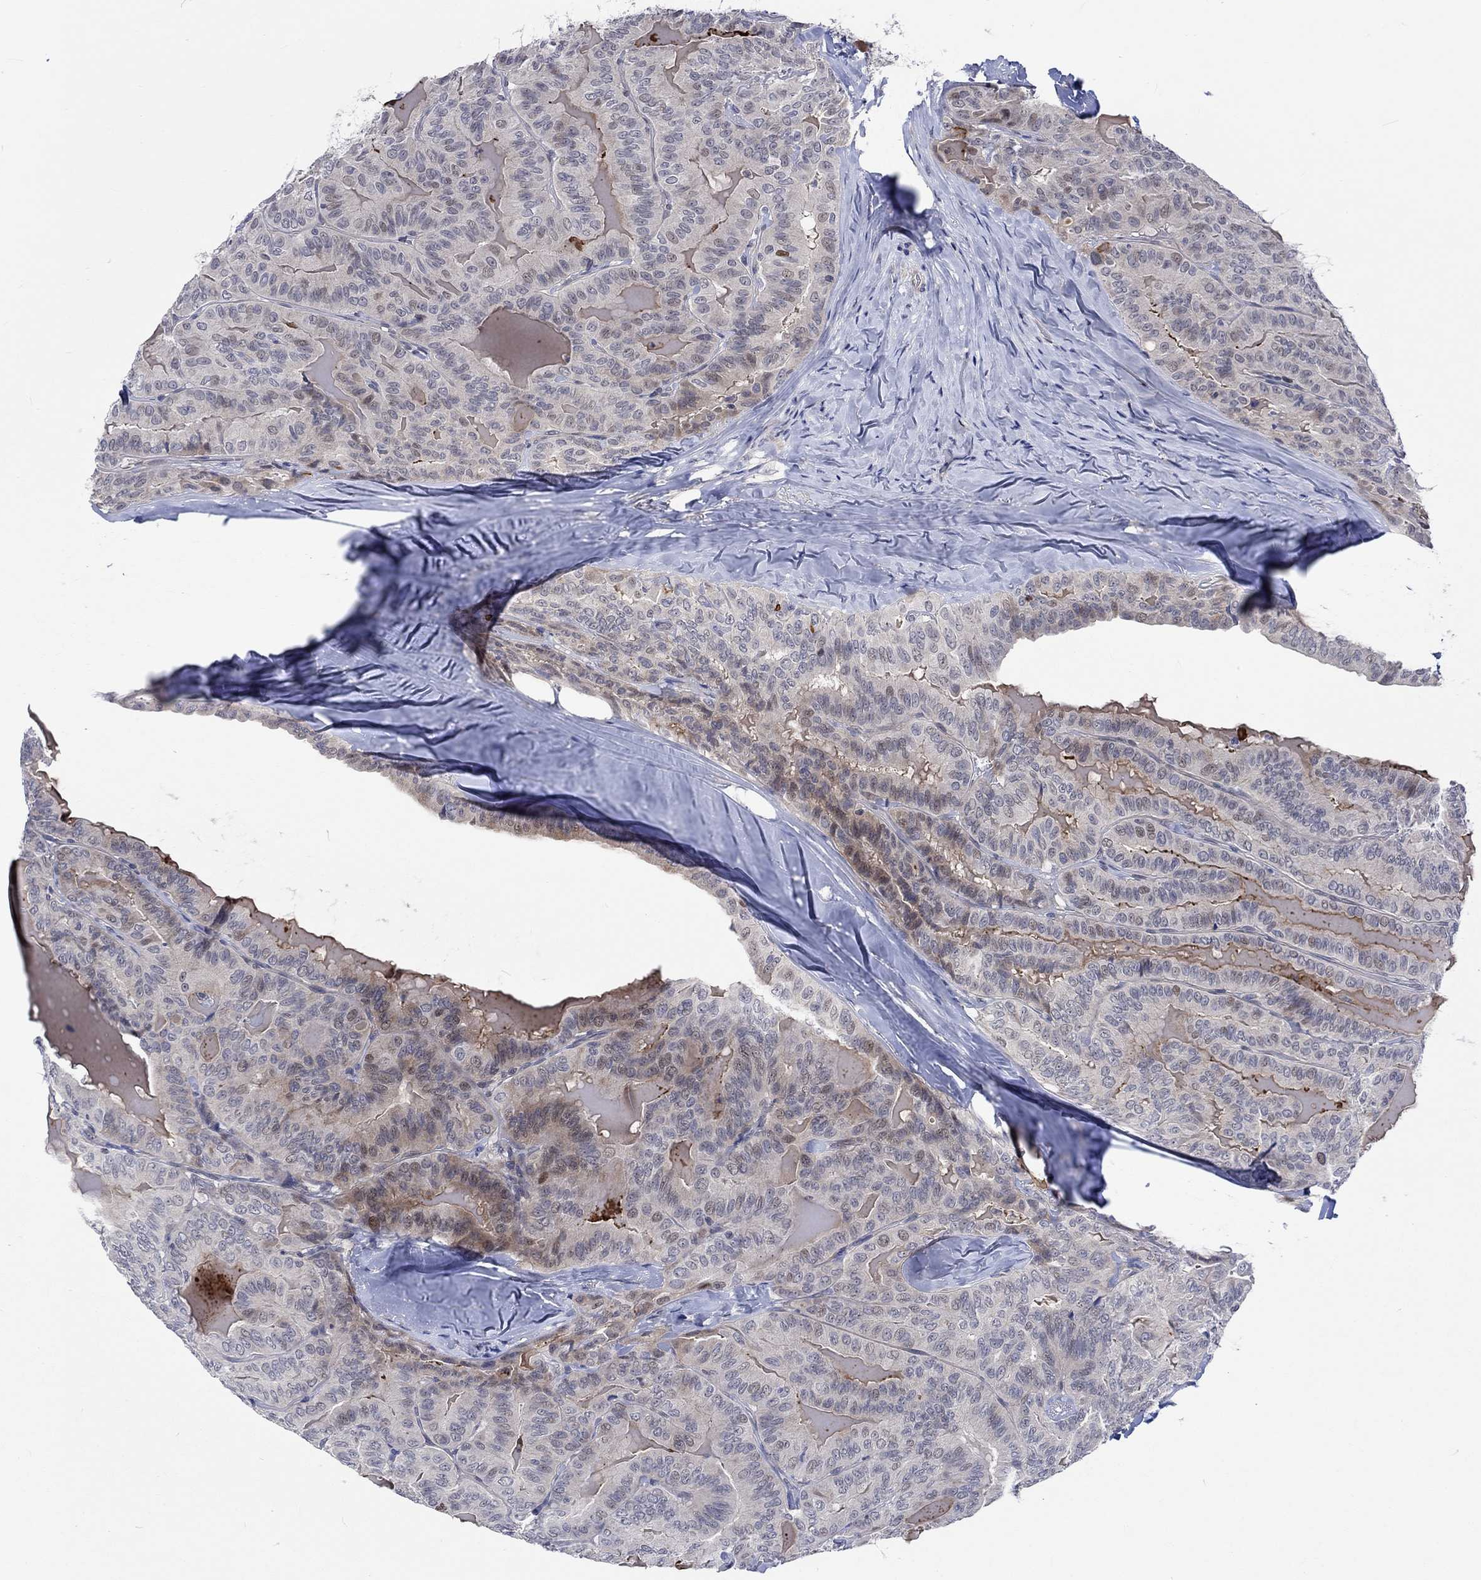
{"staining": {"intensity": "weak", "quantity": "<25%", "location": "cytoplasmic/membranous"}, "tissue": "thyroid cancer", "cell_type": "Tumor cells", "image_type": "cancer", "snomed": [{"axis": "morphology", "description": "Papillary adenocarcinoma, NOS"}, {"axis": "topography", "description": "Thyroid gland"}], "caption": "Thyroid papillary adenocarcinoma was stained to show a protein in brown. There is no significant positivity in tumor cells.", "gene": "E2F8", "patient": {"sex": "female", "age": 68}}